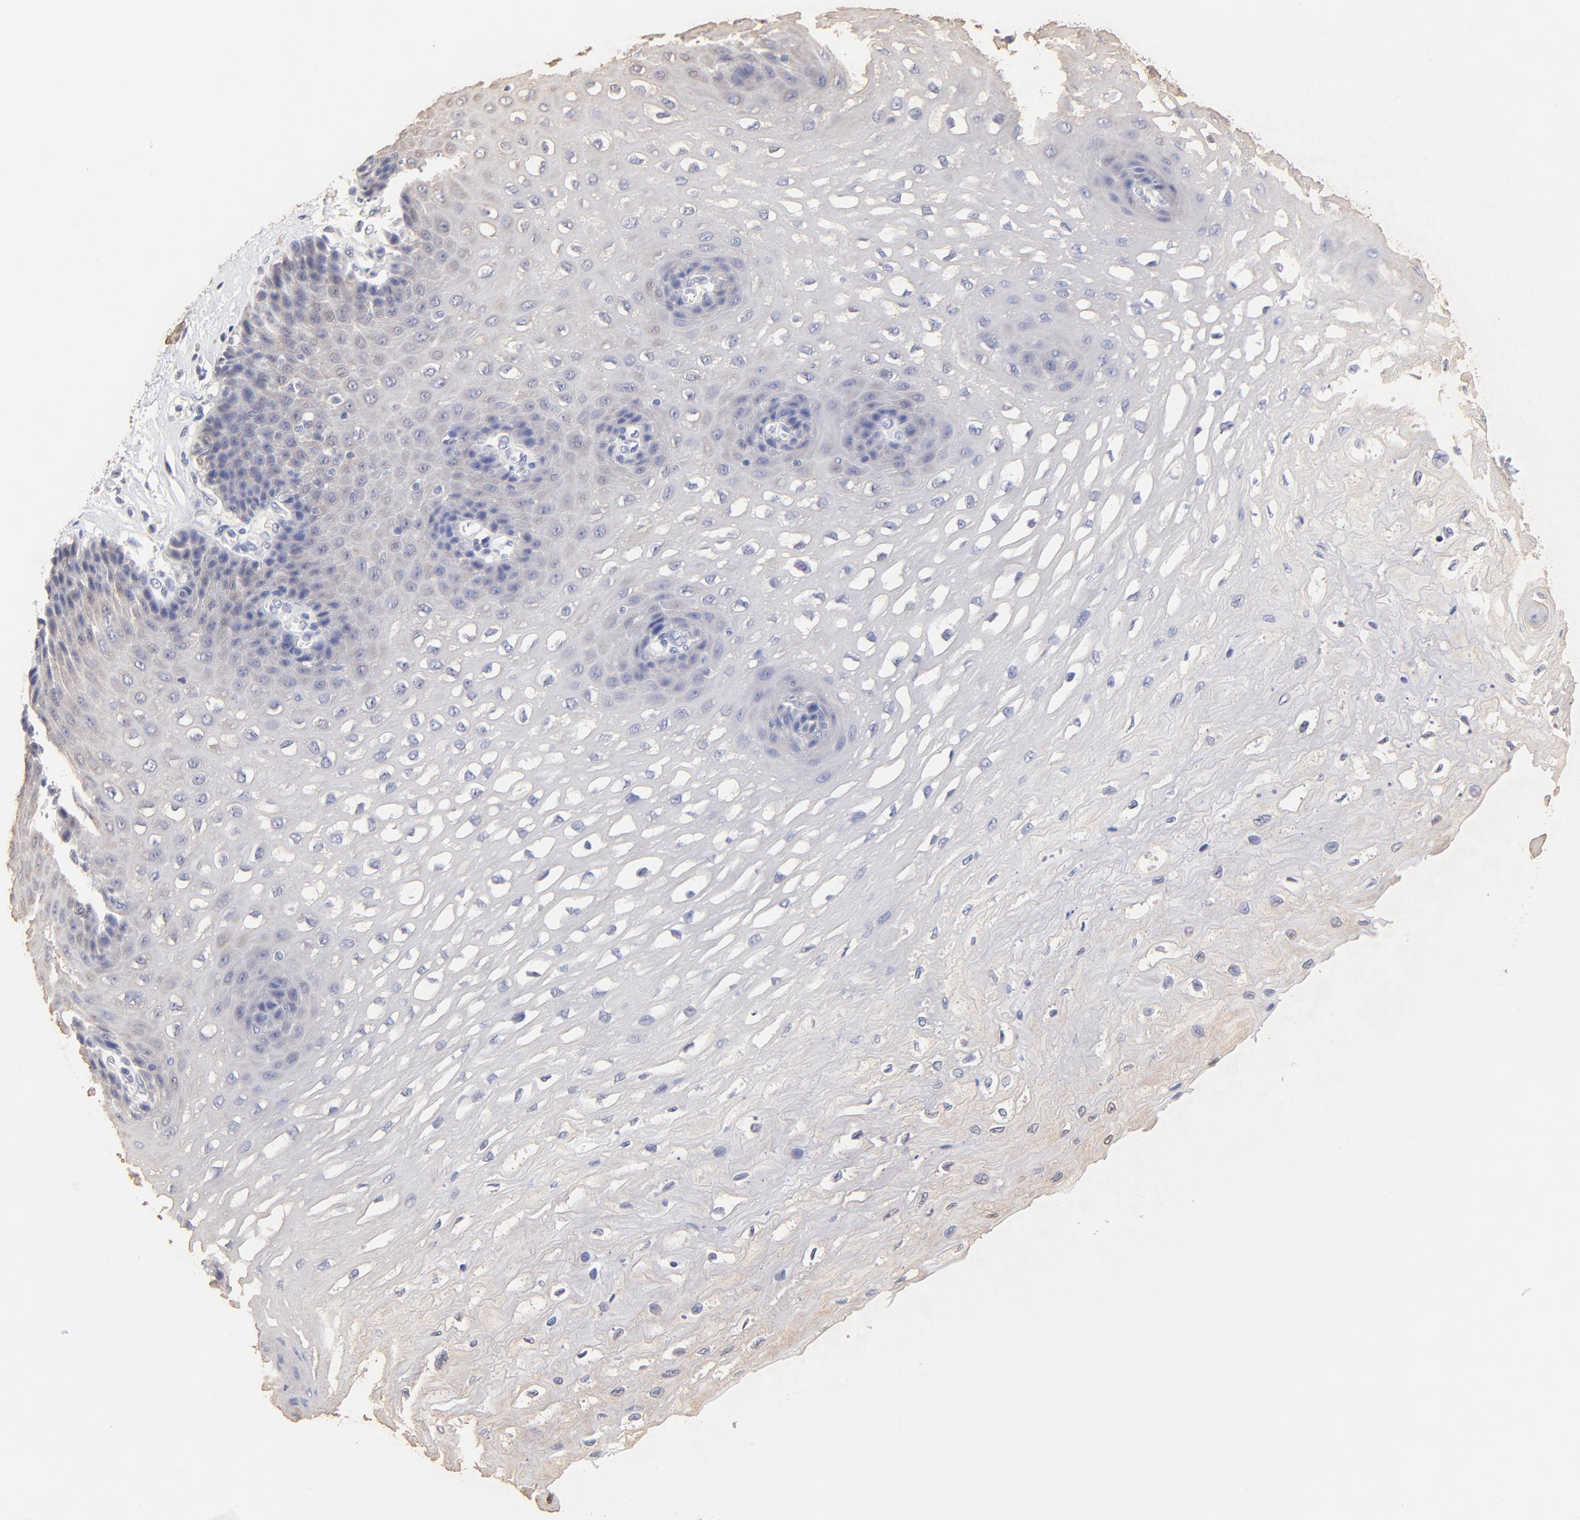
{"staining": {"intensity": "weak", "quantity": "<25%", "location": "cytoplasmic/membranous"}, "tissue": "esophagus", "cell_type": "Squamous epithelial cells", "image_type": "normal", "snomed": [{"axis": "morphology", "description": "Normal tissue, NOS"}, {"axis": "topography", "description": "Esophagus"}], "caption": "Immunohistochemical staining of unremarkable esophagus shows no significant expression in squamous epithelial cells.", "gene": "TWNK", "patient": {"sex": "female", "age": 72}}